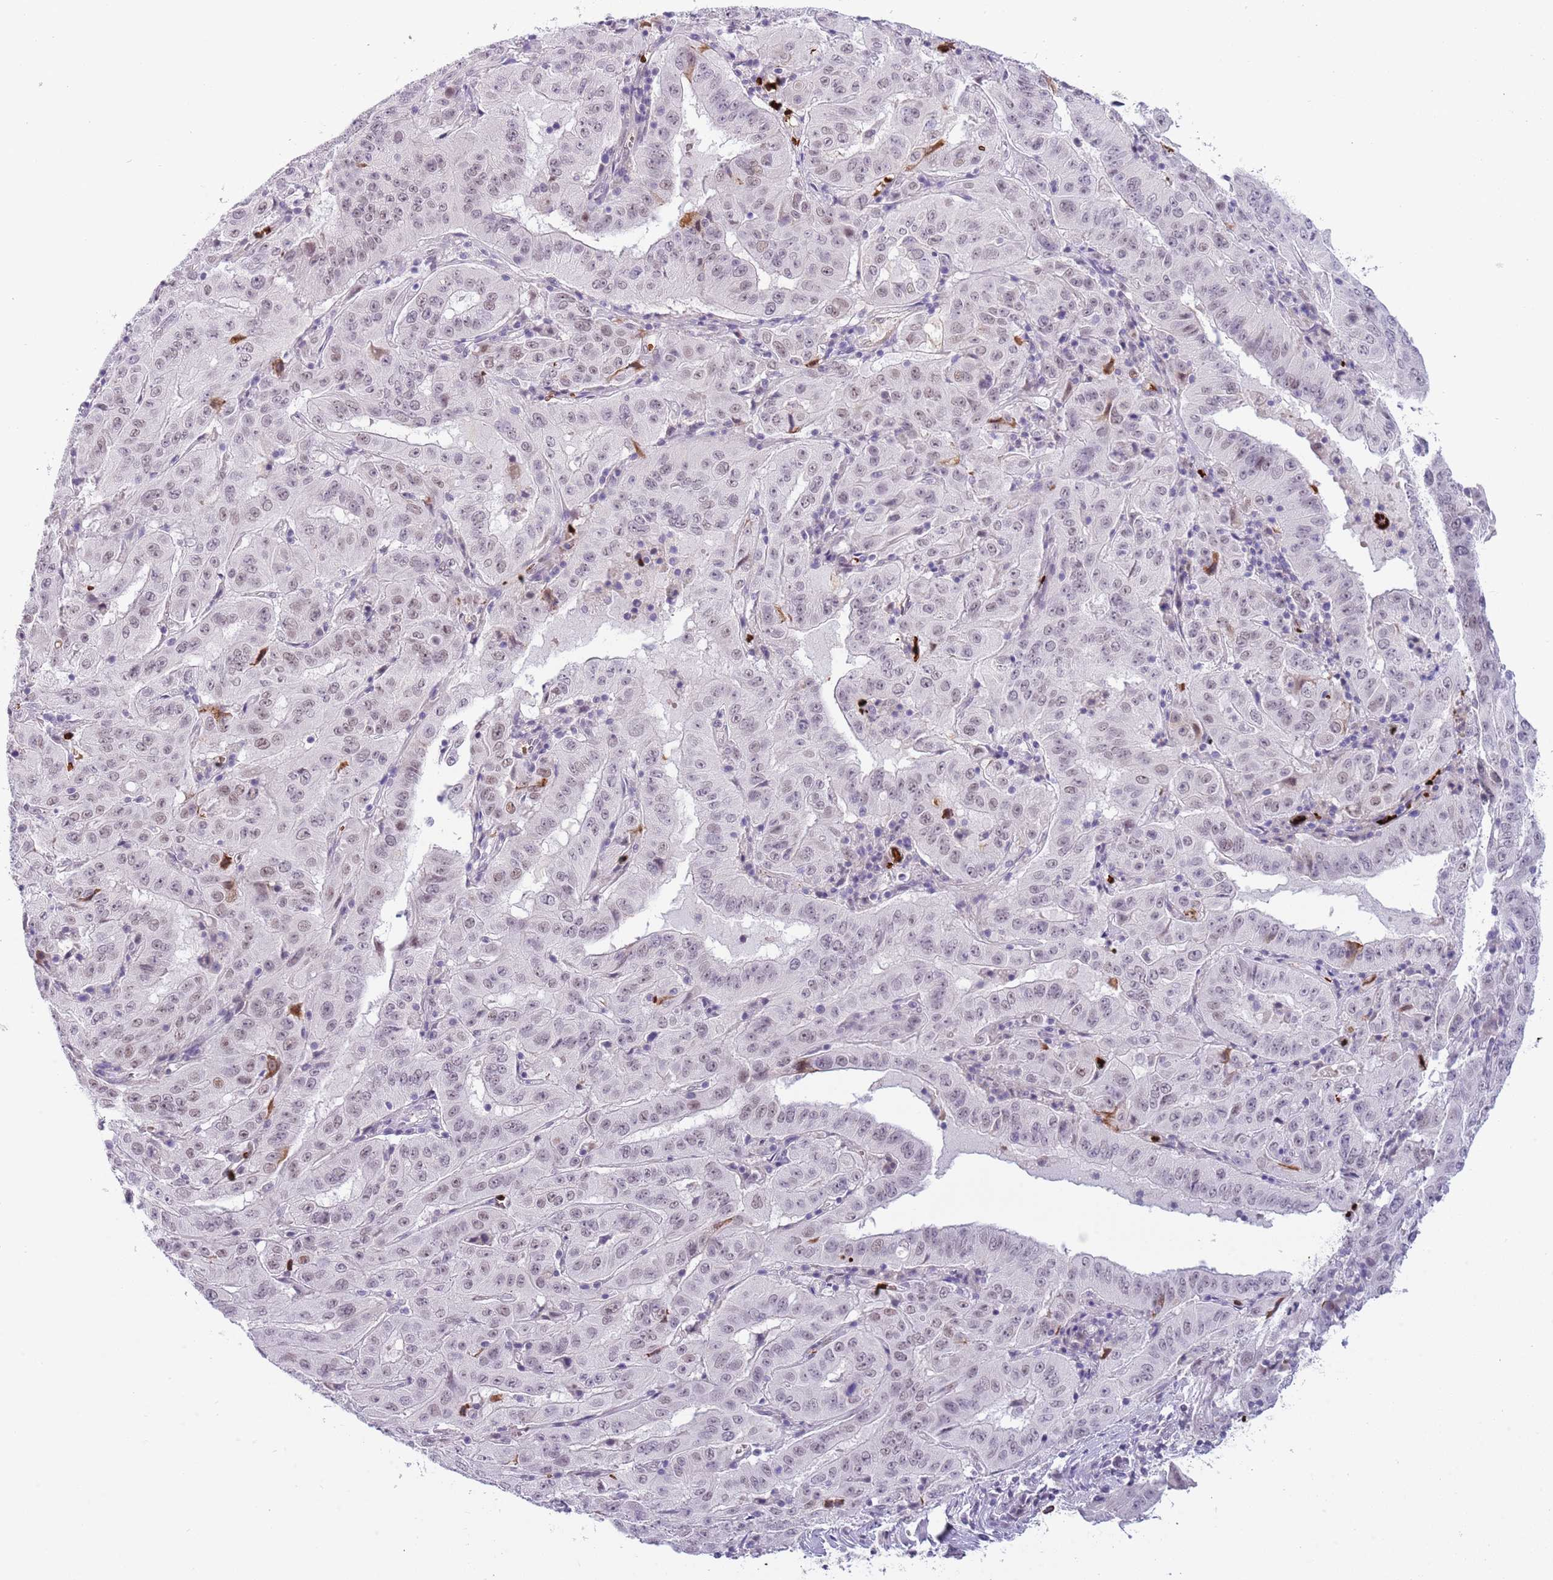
{"staining": {"intensity": "weak", "quantity": ">75%", "location": "nuclear"}, "tissue": "pancreatic cancer", "cell_type": "Tumor cells", "image_type": "cancer", "snomed": [{"axis": "morphology", "description": "Adenocarcinoma, NOS"}, {"axis": "topography", "description": "Pancreas"}], "caption": "An image of adenocarcinoma (pancreatic) stained for a protein displays weak nuclear brown staining in tumor cells. (brown staining indicates protein expression, while blue staining denotes nuclei).", "gene": "LYPD6B", "patient": {"sex": "male", "age": 63}}